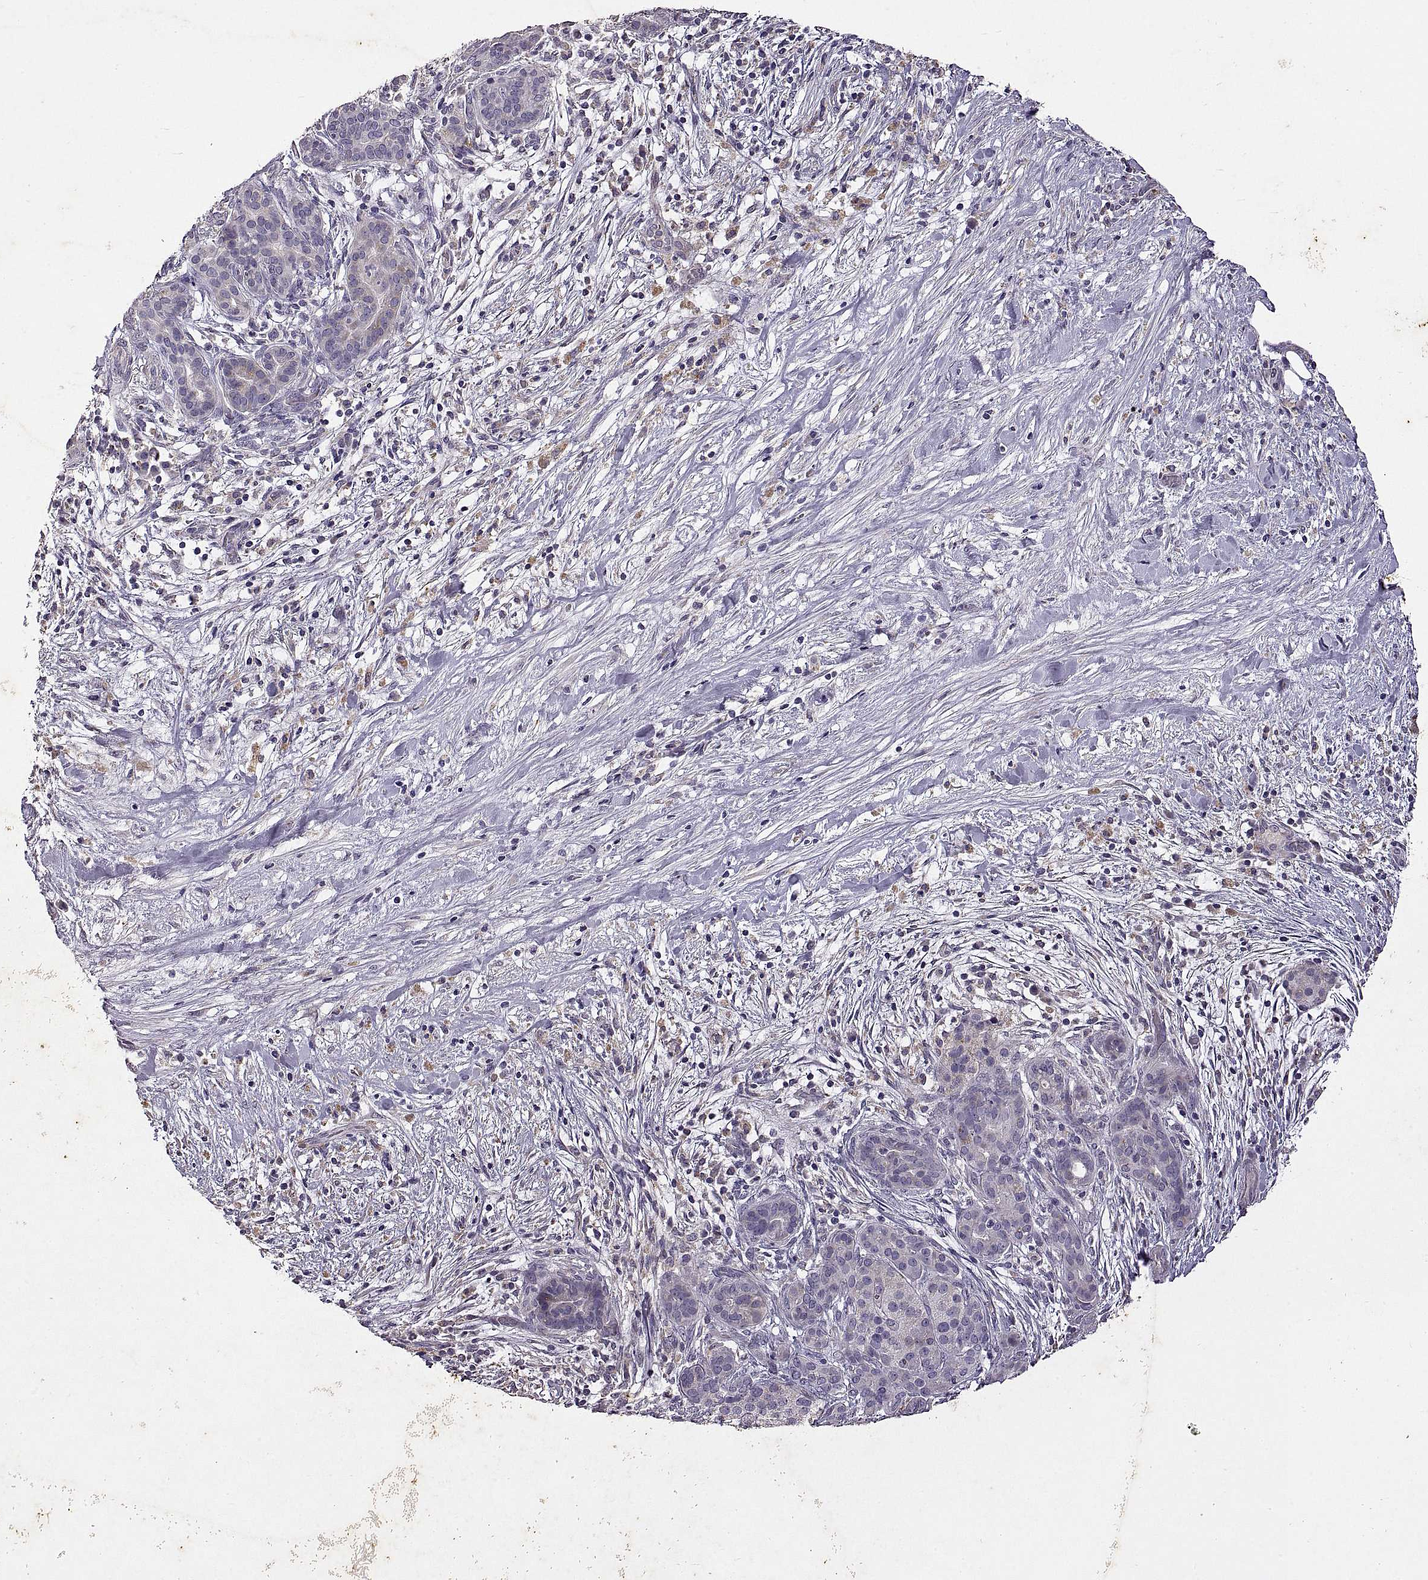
{"staining": {"intensity": "negative", "quantity": "none", "location": "none"}, "tissue": "pancreatic cancer", "cell_type": "Tumor cells", "image_type": "cancer", "snomed": [{"axis": "morphology", "description": "Adenocarcinoma, NOS"}, {"axis": "topography", "description": "Pancreas"}], "caption": "Tumor cells are negative for brown protein staining in pancreatic adenocarcinoma.", "gene": "DEFB136", "patient": {"sex": "male", "age": 44}}